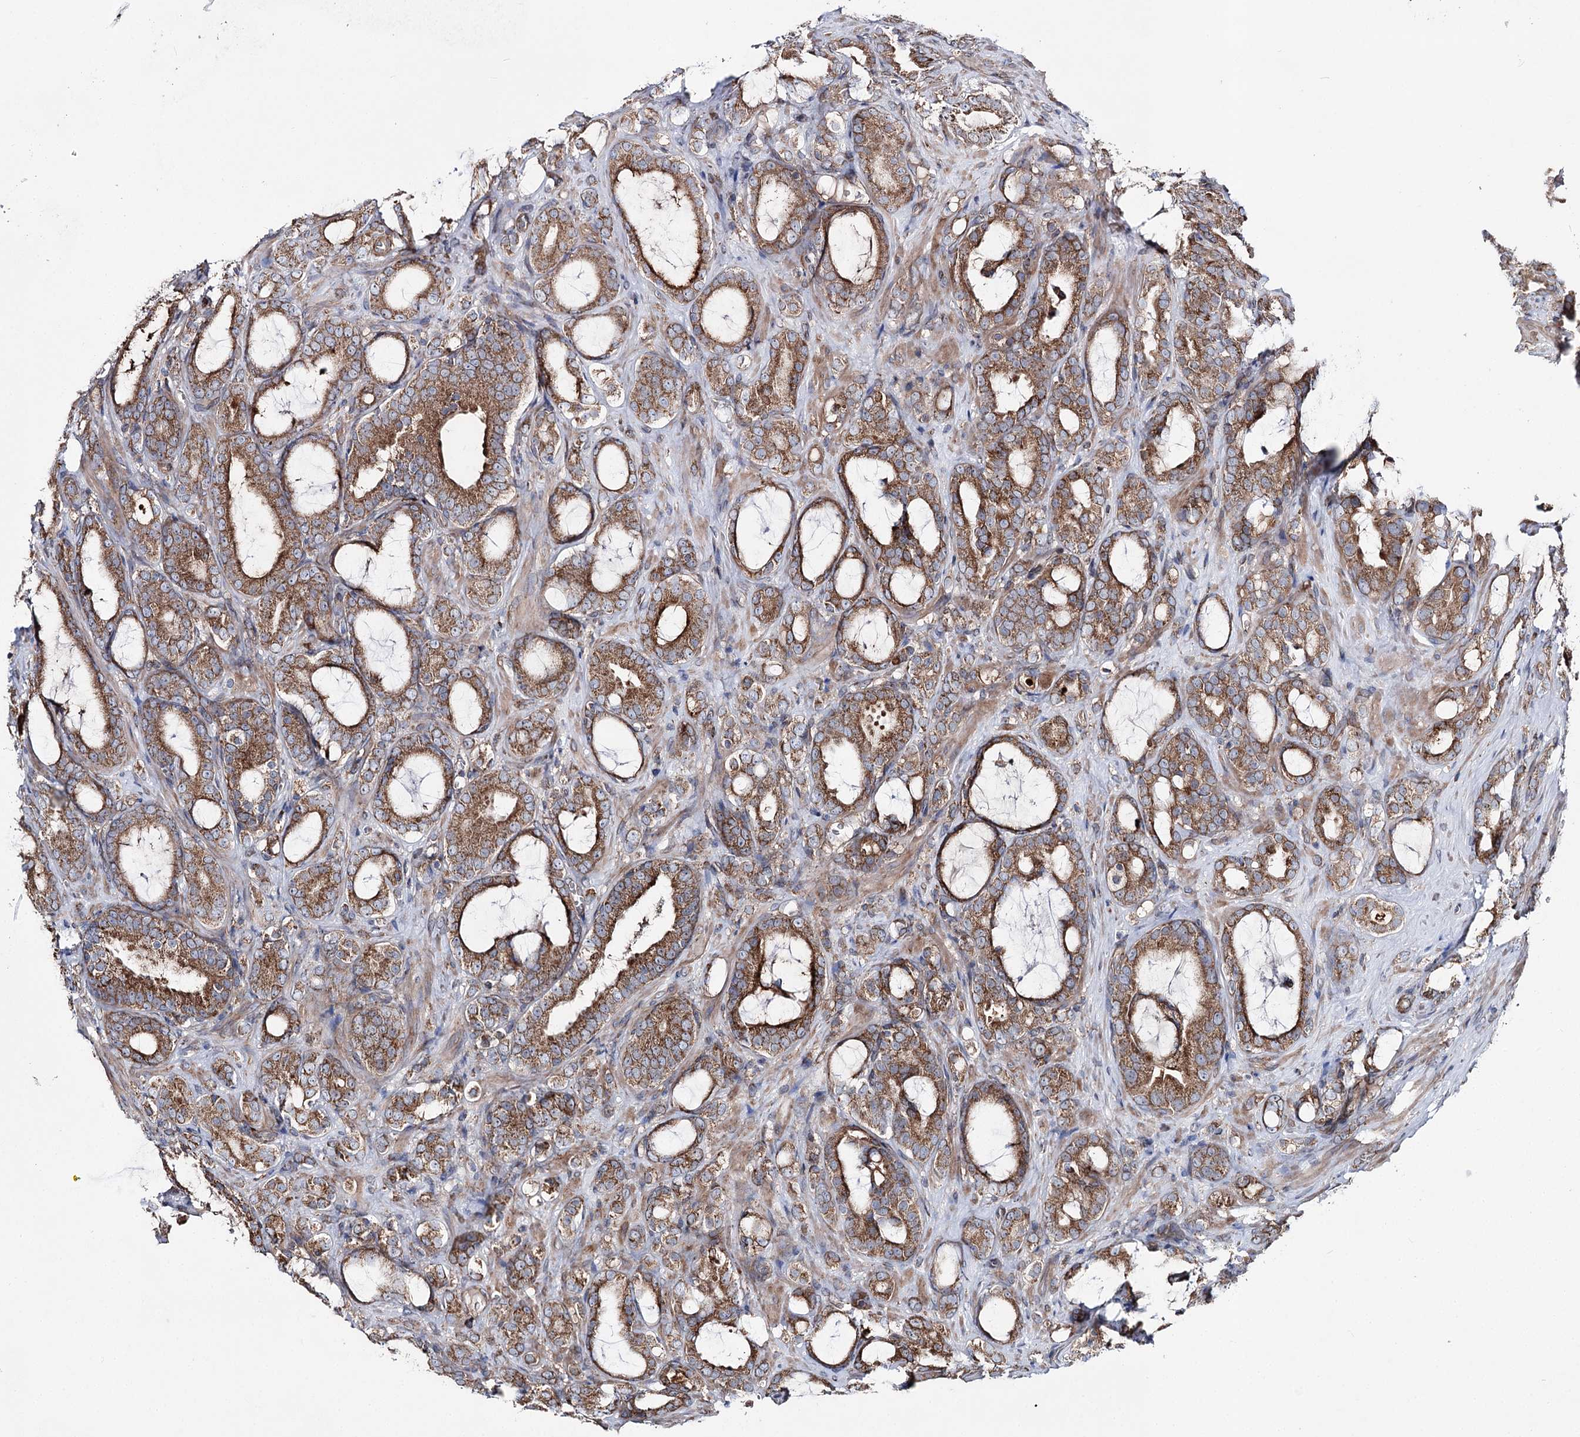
{"staining": {"intensity": "moderate", "quantity": ">75%", "location": "cytoplasmic/membranous"}, "tissue": "prostate cancer", "cell_type": "Tumor cells", "image_type": "cancer", "snomed": [{"axis": "morphology", "description": "Adenocarcinoma, High grade"}, {"axis": "topography", "description": "Prostate"}], "caption": "High-magnification brightfield microscopy of adenocarcinoma (high-grade) (prostate) stained with DAB (brown) and counterstained with hematoxylin (blue). tumor cells exhibit moderate cytoplasmic/membranous expression is seen in about>75% of cells. (IHC, brightfield microscopy, high magnification).", "gene": "MSANTD2", "patient": {"sex": "male", "age": 72}}